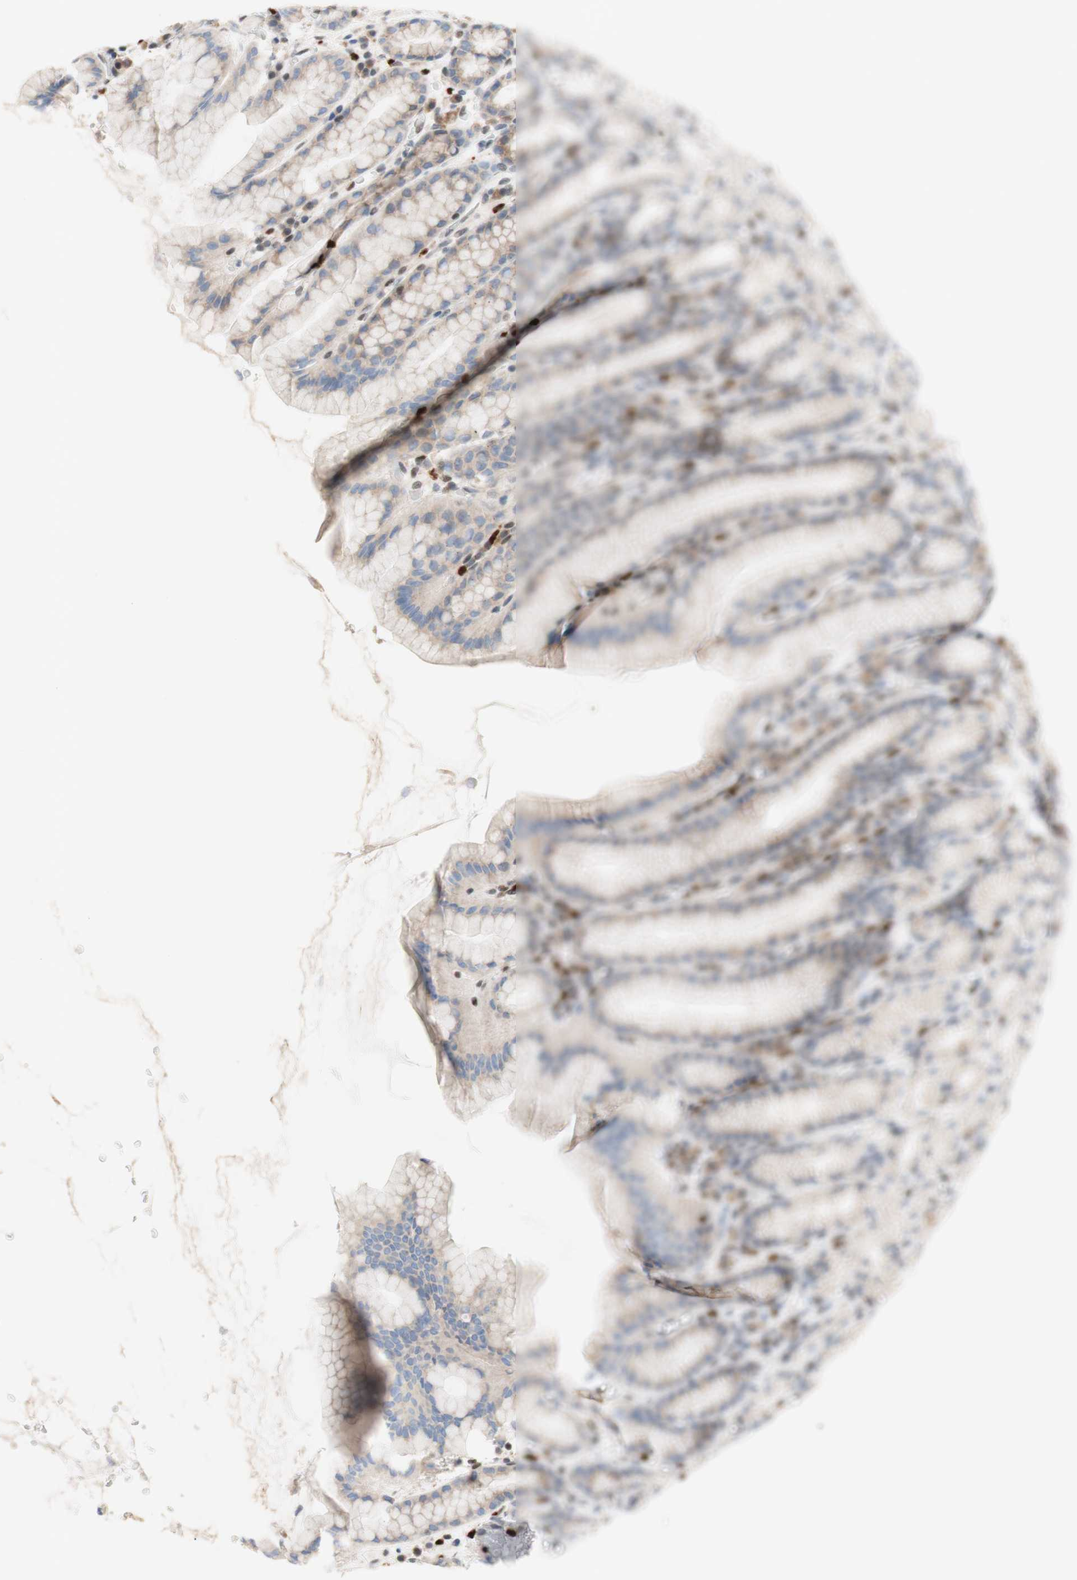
{"staining": {"intensity": "weak", "quantity": ">75%", "location": "cytoplasmic/membranous"}, "tissue": "stomach", "cell_type": "Glandular cells", "image_type": "normal", "snomed": [{"axis": "morphology", "description": "Normal tissue, NOS"}, {"axis": "topography", "description": "Stomach, upper"}], "caption": "The immunohistochemical stain highlights weak cytoplasmic/membranous positivity in glandular cells of unremarkable stomach. The protein is shown in brown color, while the nuclei are stained blue.", "gene": "EED", "patient": {"sex": "male", "age": 68}}